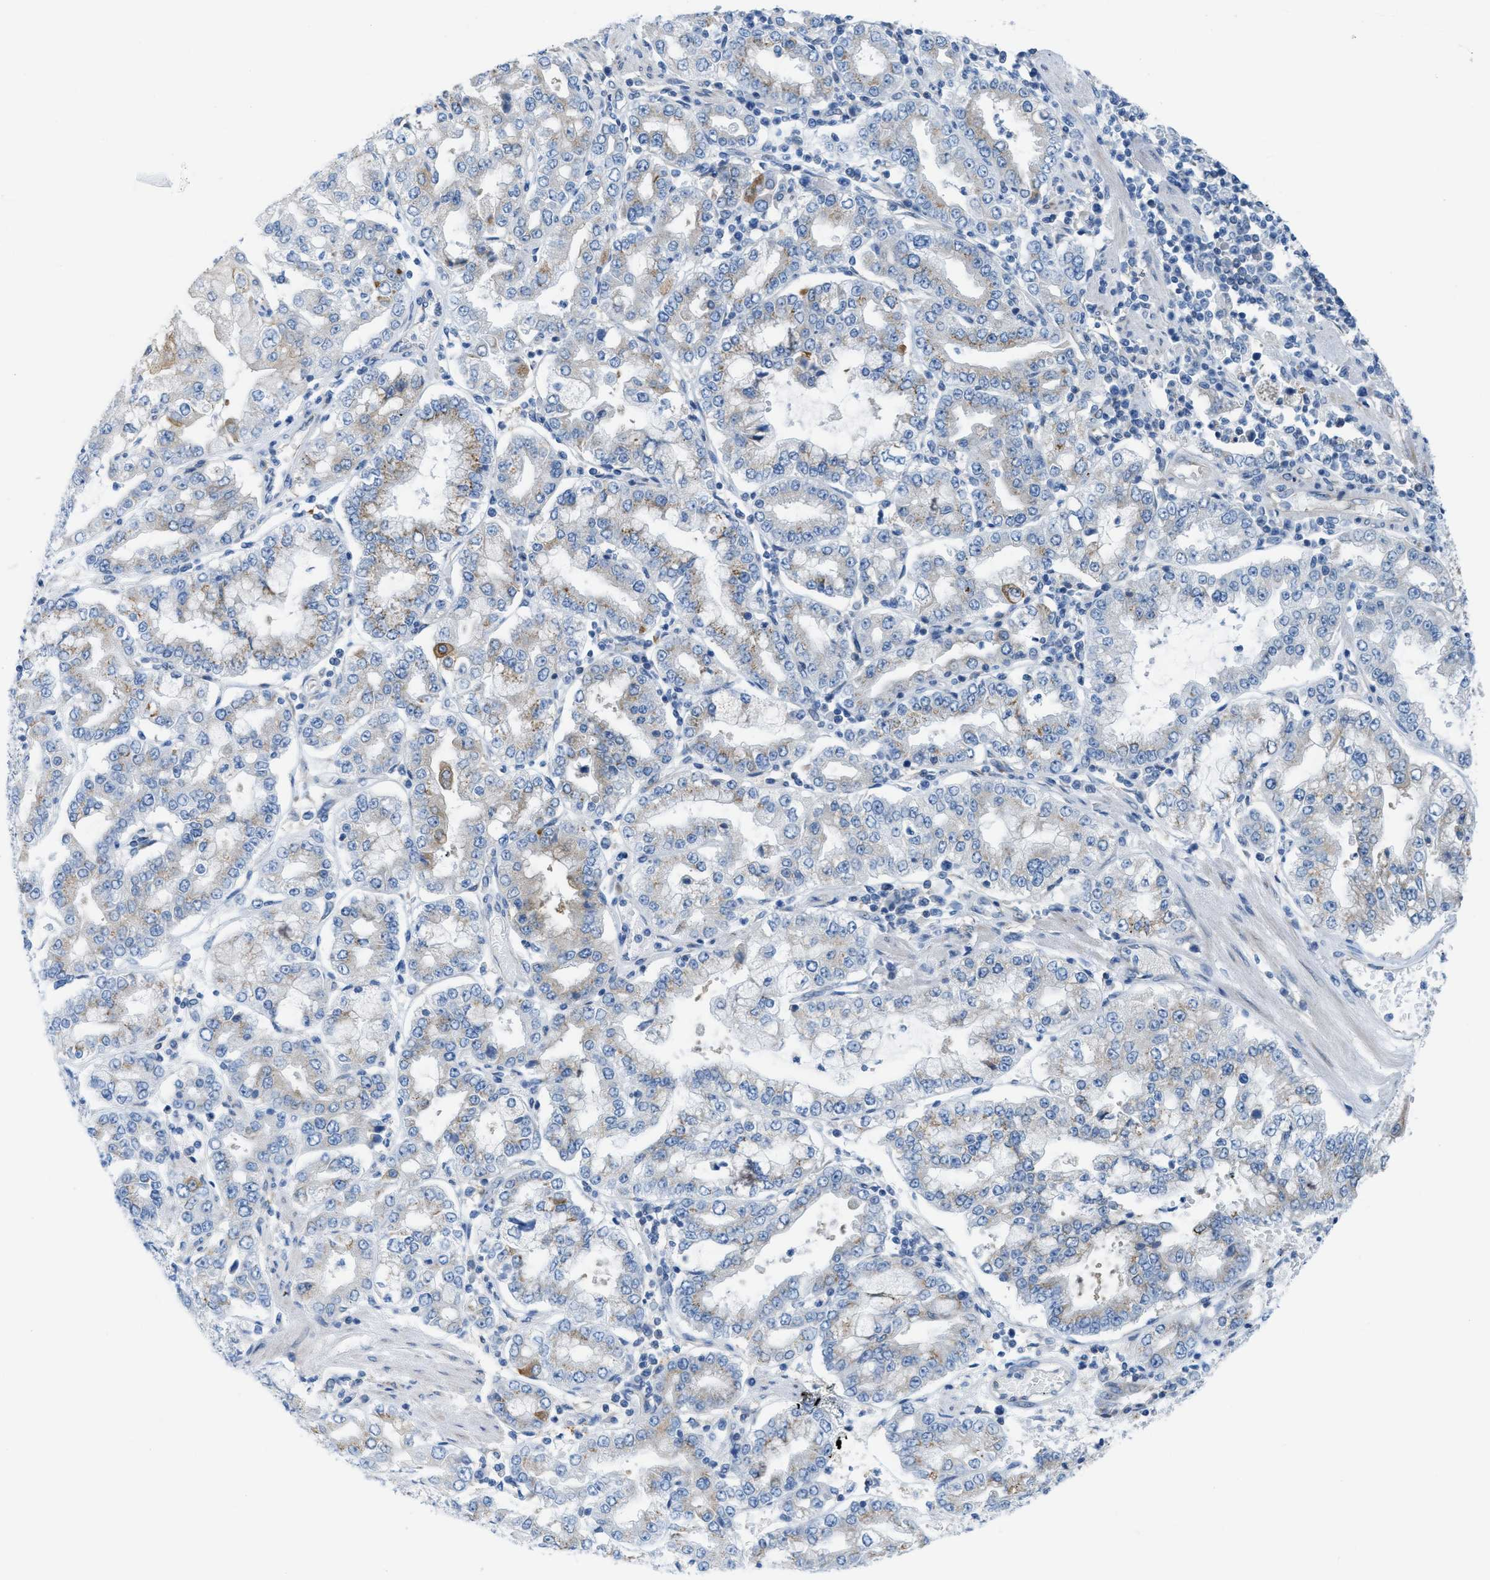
{"staining": {"intensity": "moderate", "quantity": "<25%", "location": "cytoplasmic/membranous"}, "tissue": "stomach cancer", "cell_type": "Tumor cells", "image_type": "cancer", "snomed": [{"axis": "morphology", "description": "Adenocarcinoma, NOS"}, {"axis": "topography", "description": "Stomach"}], "caption": "Tumor cells reveal low levels of moderate cytoplasmic/membranous staining in approximately <25% of cells in stomach cancer (adenocarcinoma).", "gene": "ASGR1", "patient": {"sex": "male", "age": 76}}